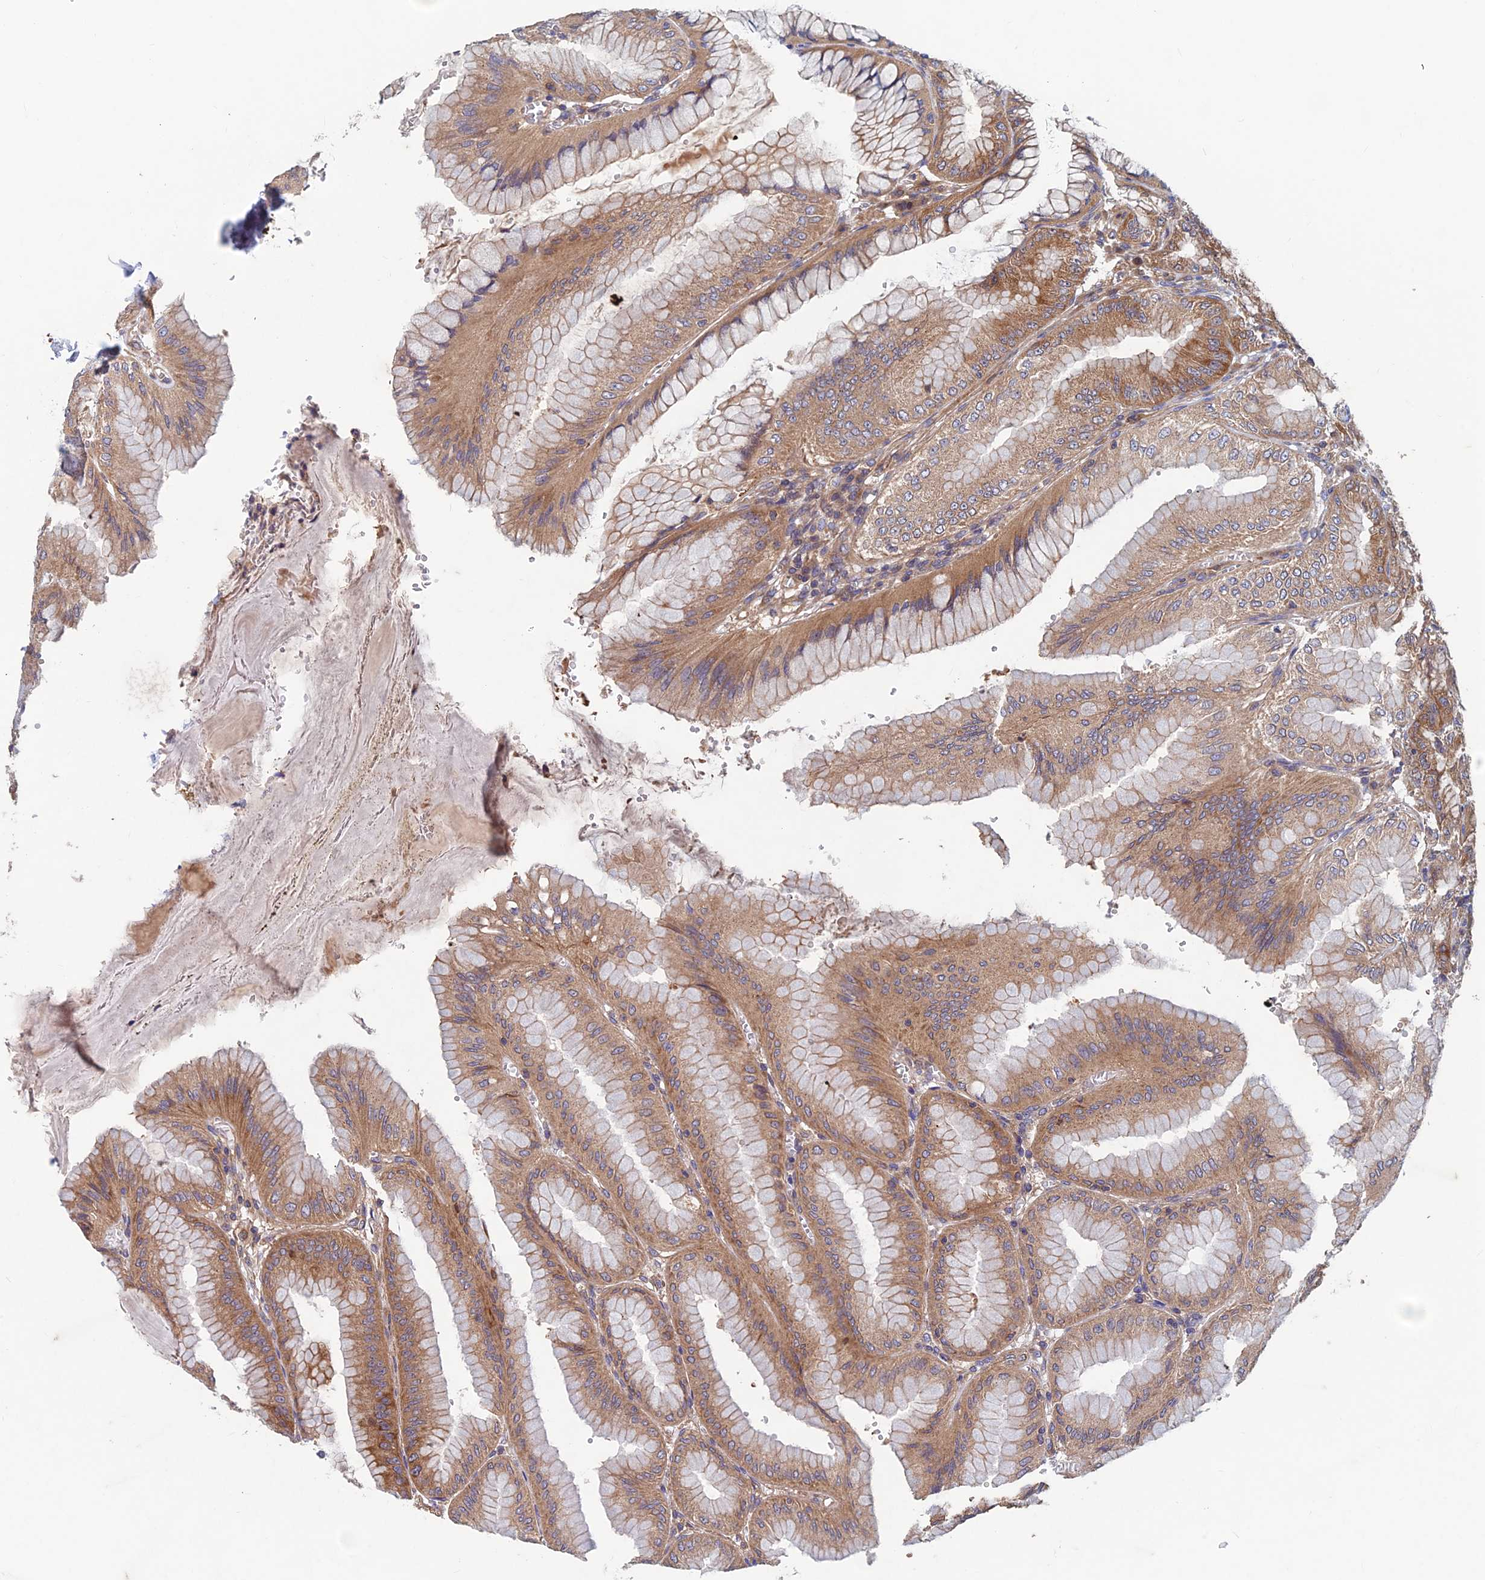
{"staining": {"intensity": "moderate", "quantity": ">75%", "location": "cytoplasmic/membranous"}, "tissue": "stomach", "cell_type": "Glandular cells", "image_type": "normal", "snomed": [{"axis": "morphology", "description": "Normal tissue, NOS"}, {"axis": "topography", "description": "Stomach, lower"}], "caption": "A medium amount of moderate cytoplasmic/membranous expression is identified in about >75% of glandular cells in benign stomach.", "gene": "NCAPG", "patient": {"sex": "male", "age": 71}}